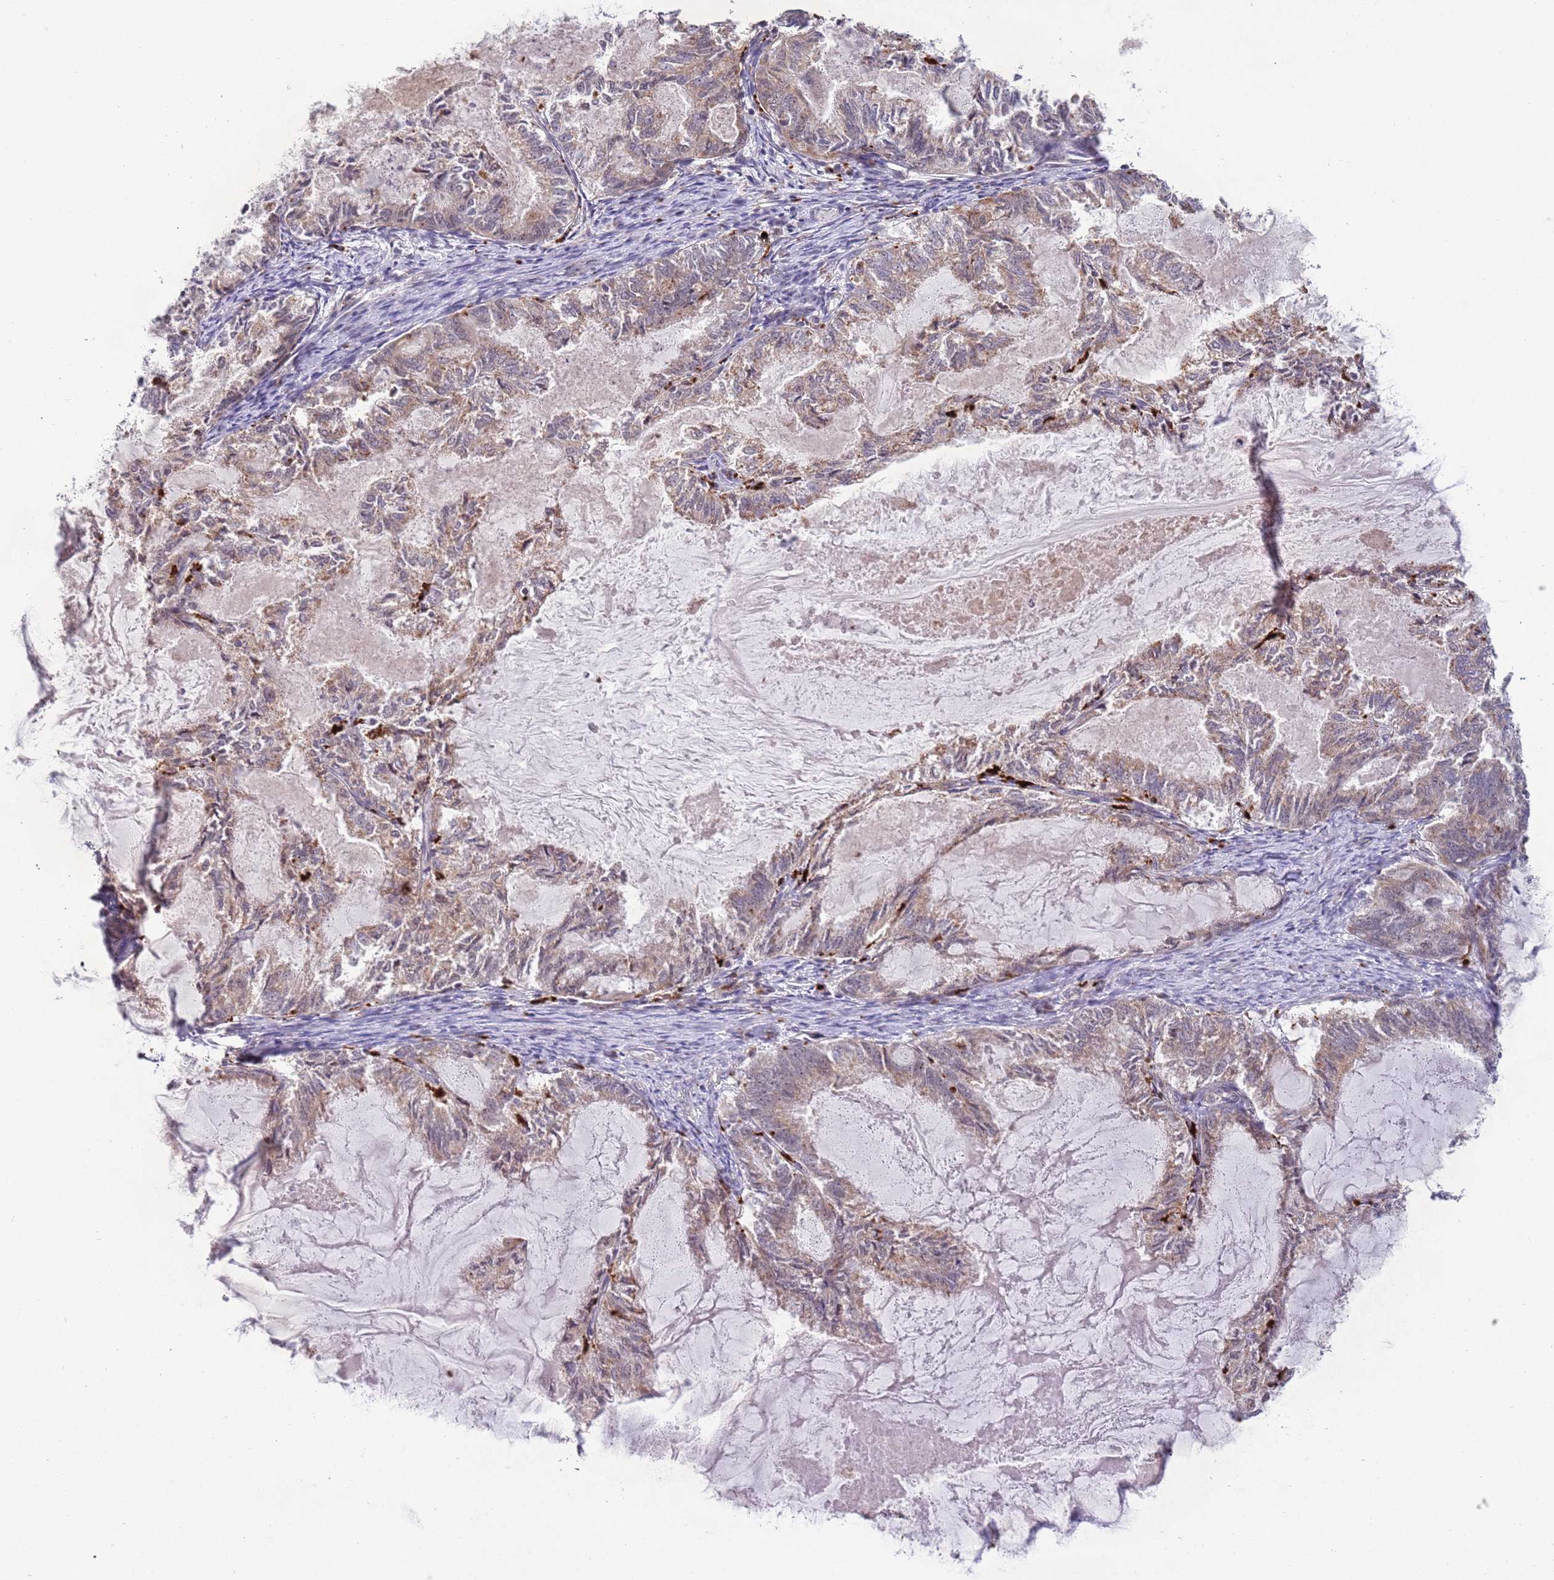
{"staining": {"intensity": "moderate", "quantity": "25%-75%", "location": "cytoplasmic/membranous"}, "tissue": "endometrial cancer", "cell_type": "Tumor cells", "image_type": "cancer", "snomed": [{"axis": "morphology", "description": "Adenocarcinoma, NOS"}, {"axis": "topography", "description": "Endometrium"}], "caption": "This image shows IHC staining of human endometrial adenocarcinoma, with medium moderate cytoplasmic/membranous staining in about 25%-75% of tumor cells.", "gene": "TRIM27", "patient": {"sex": "female", "age": 86}}